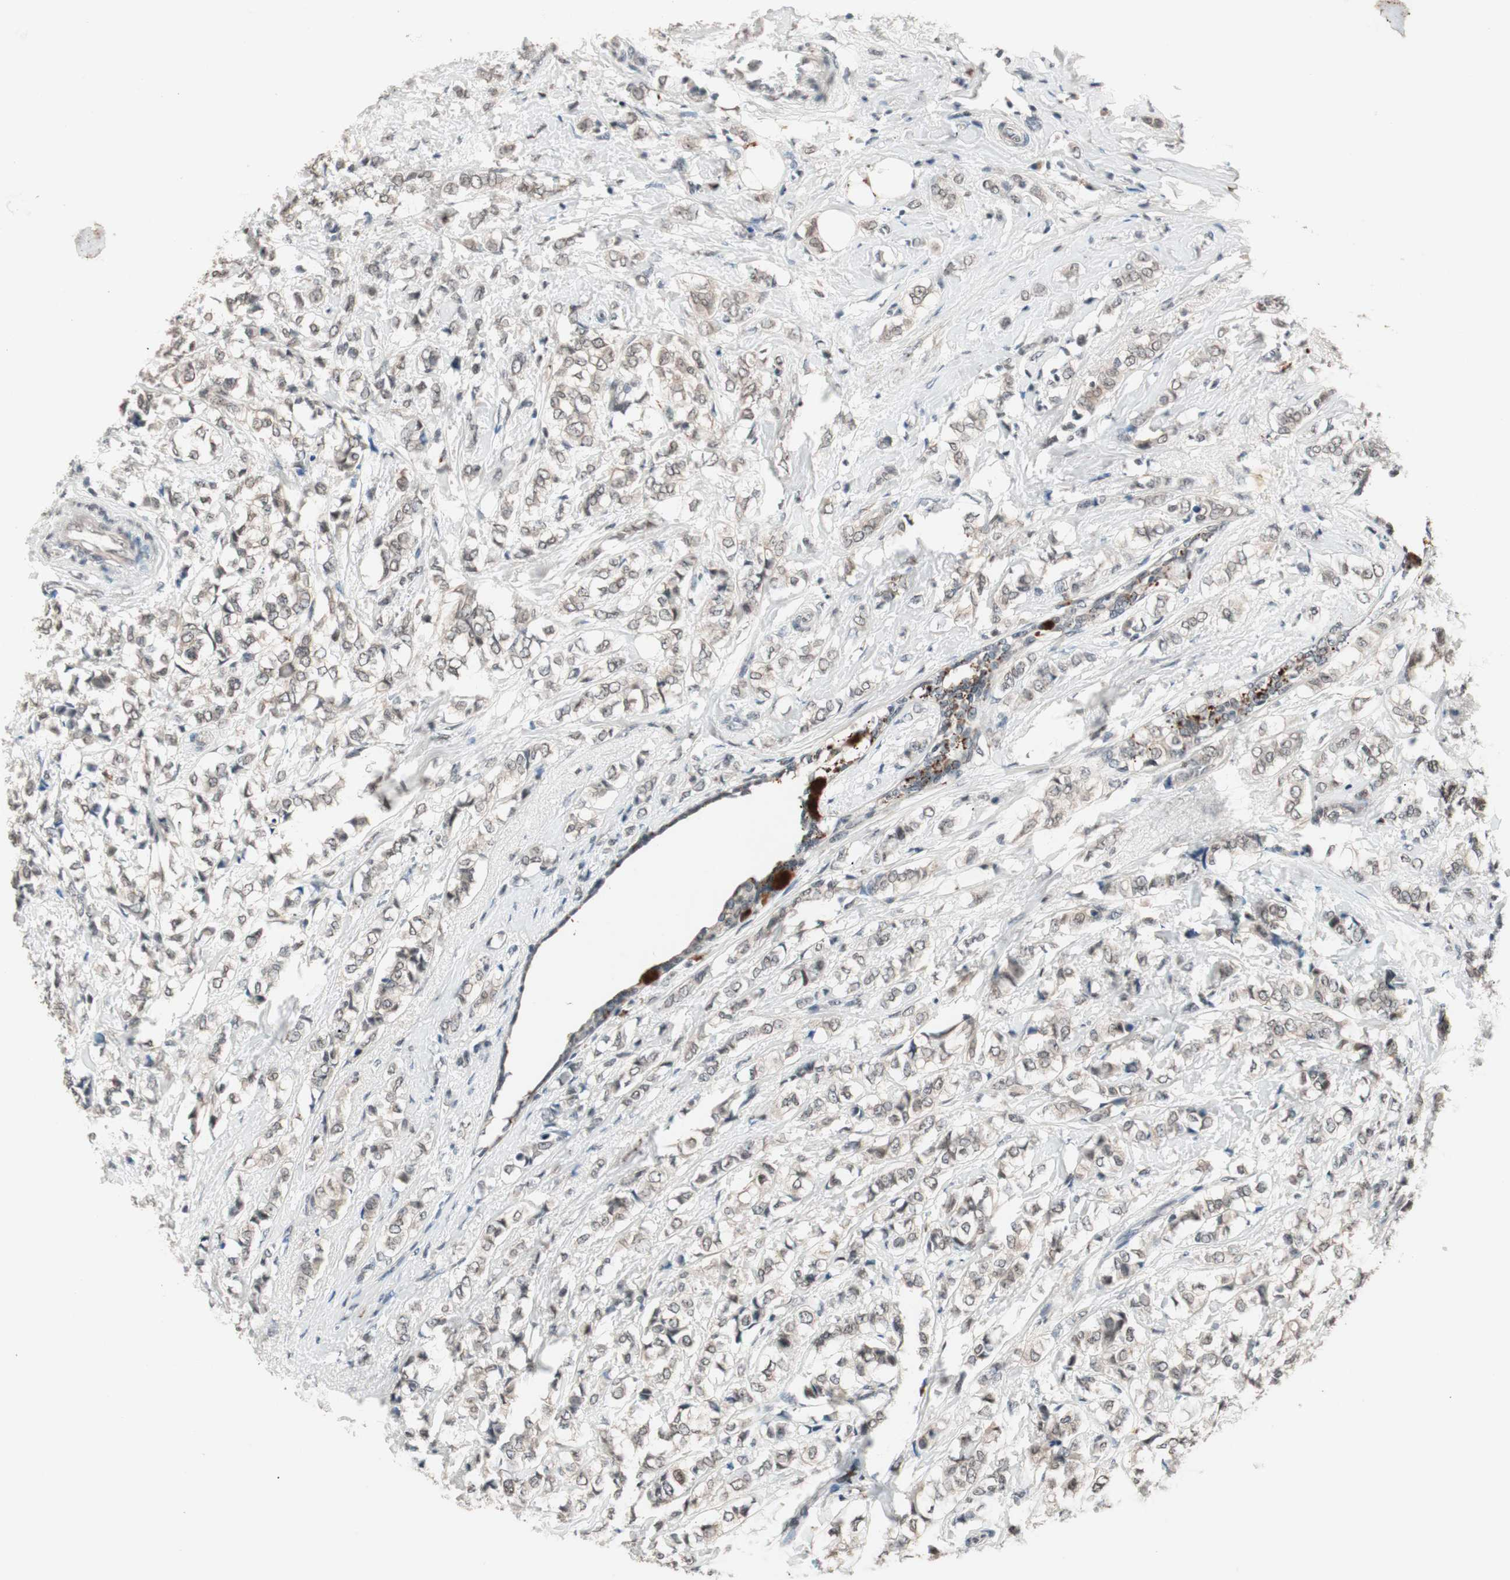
{"staining": {"intensity": "negative", "quantity": "none", "location": "none"}, "tissue": "breast cancer", "cell_type": "Tumor cells", "image_type": "cancer", "snomed": [{"axis": "morphology", "description": "Lobular carcinoma"}, {"axis": "topography", "description": "Breast"}], "caption": "Immunohistochemical staining of human breast cancer (lobular carcinoma) displays no significant expression in tumor cells.", "gene": "NFRKB", "patient": {"sex": "female", "age": 60}}